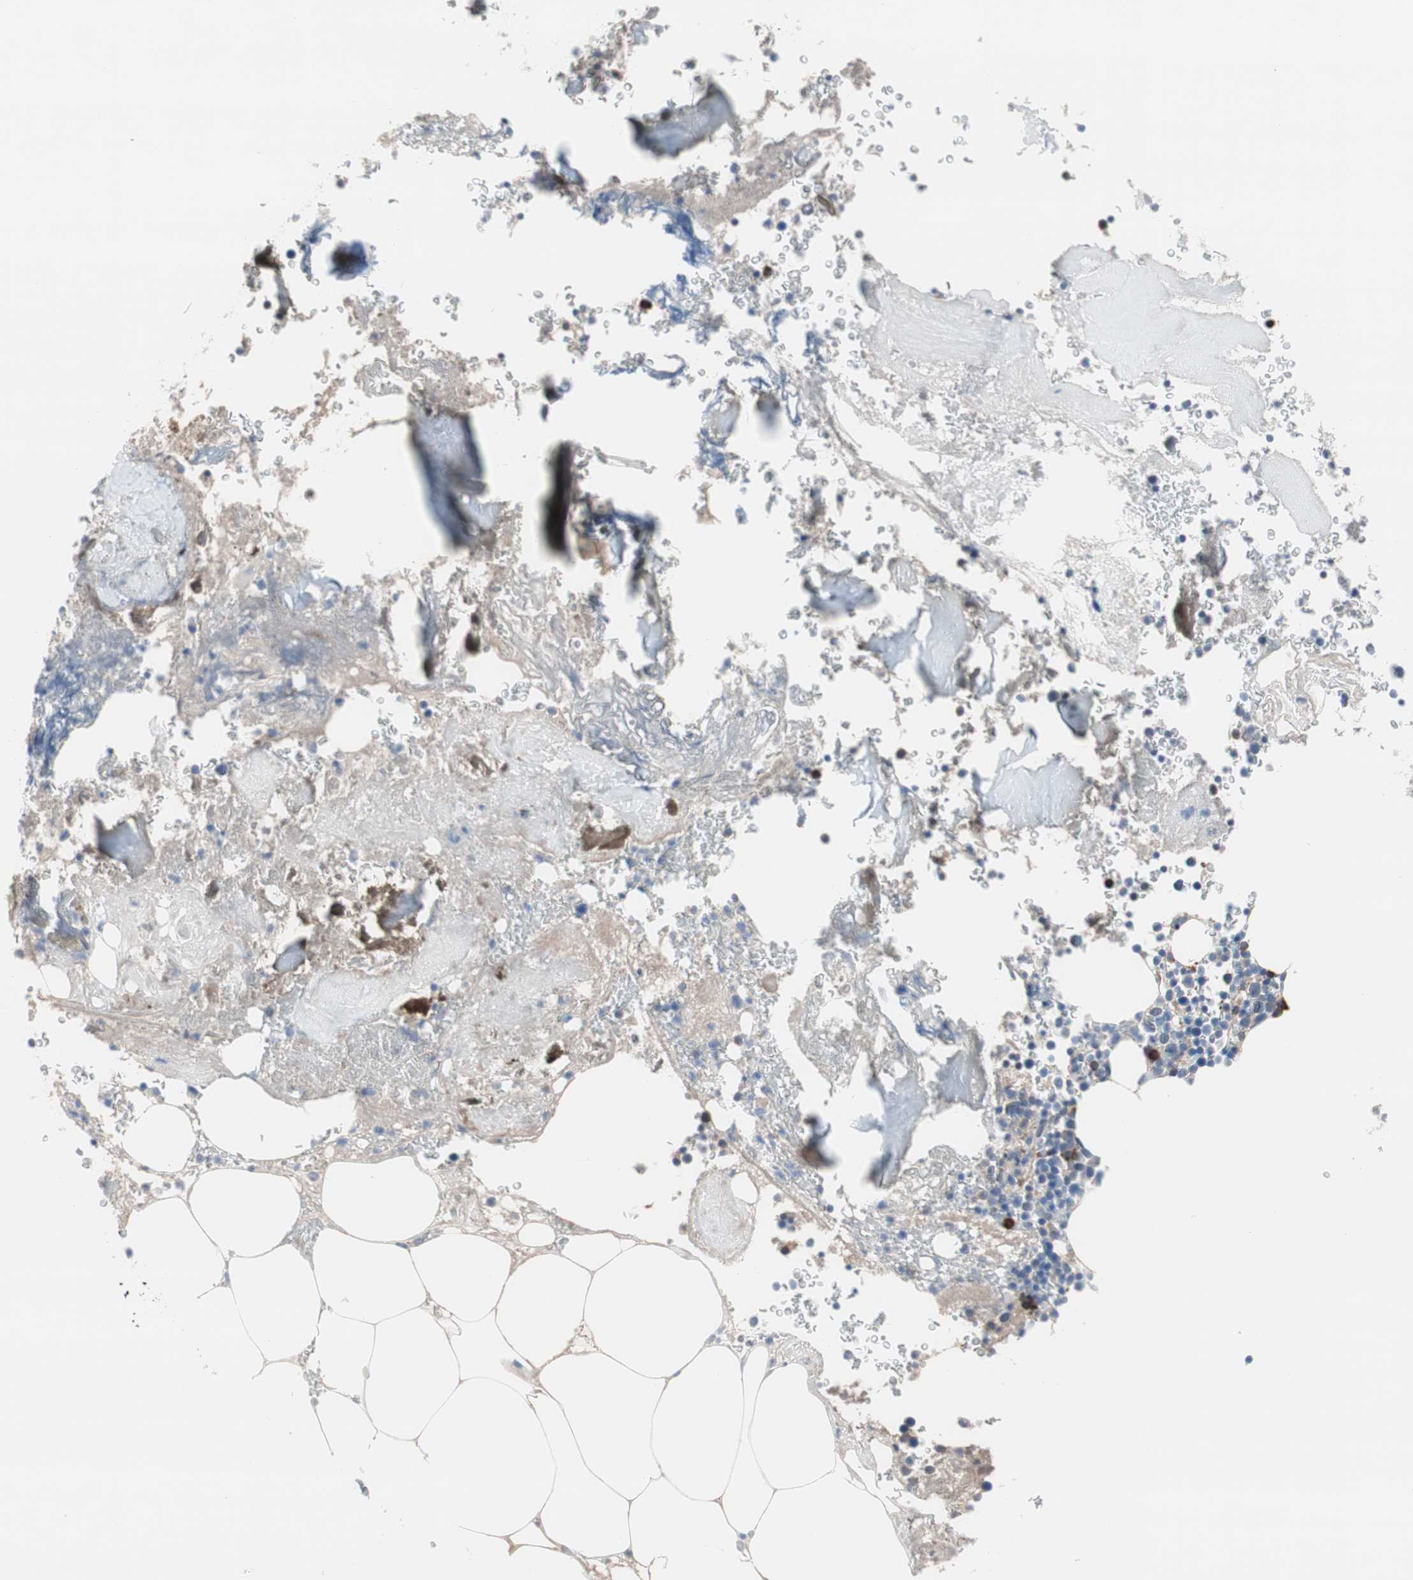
{"staining": {"intensity": "moderate", "quantity": "<25%", "location": "cytoplasmic/membranous"}, "tissue": "bone marrow", "cell_type": "Hematopoietic cells", "image_type": "normal", "snomed": [{"axis": "morphology", "description": "Normal tissue, NOS"}, {"axis": "topography", "description": "Bone marrow"}], "caption": "Protein staining exhibits moderate cytoplasmic/membranous staining in approximately <25% of hematopoietic cells in normal bone marrow.", "gene": "KANSL1", "patient": {"sex": "male"}}